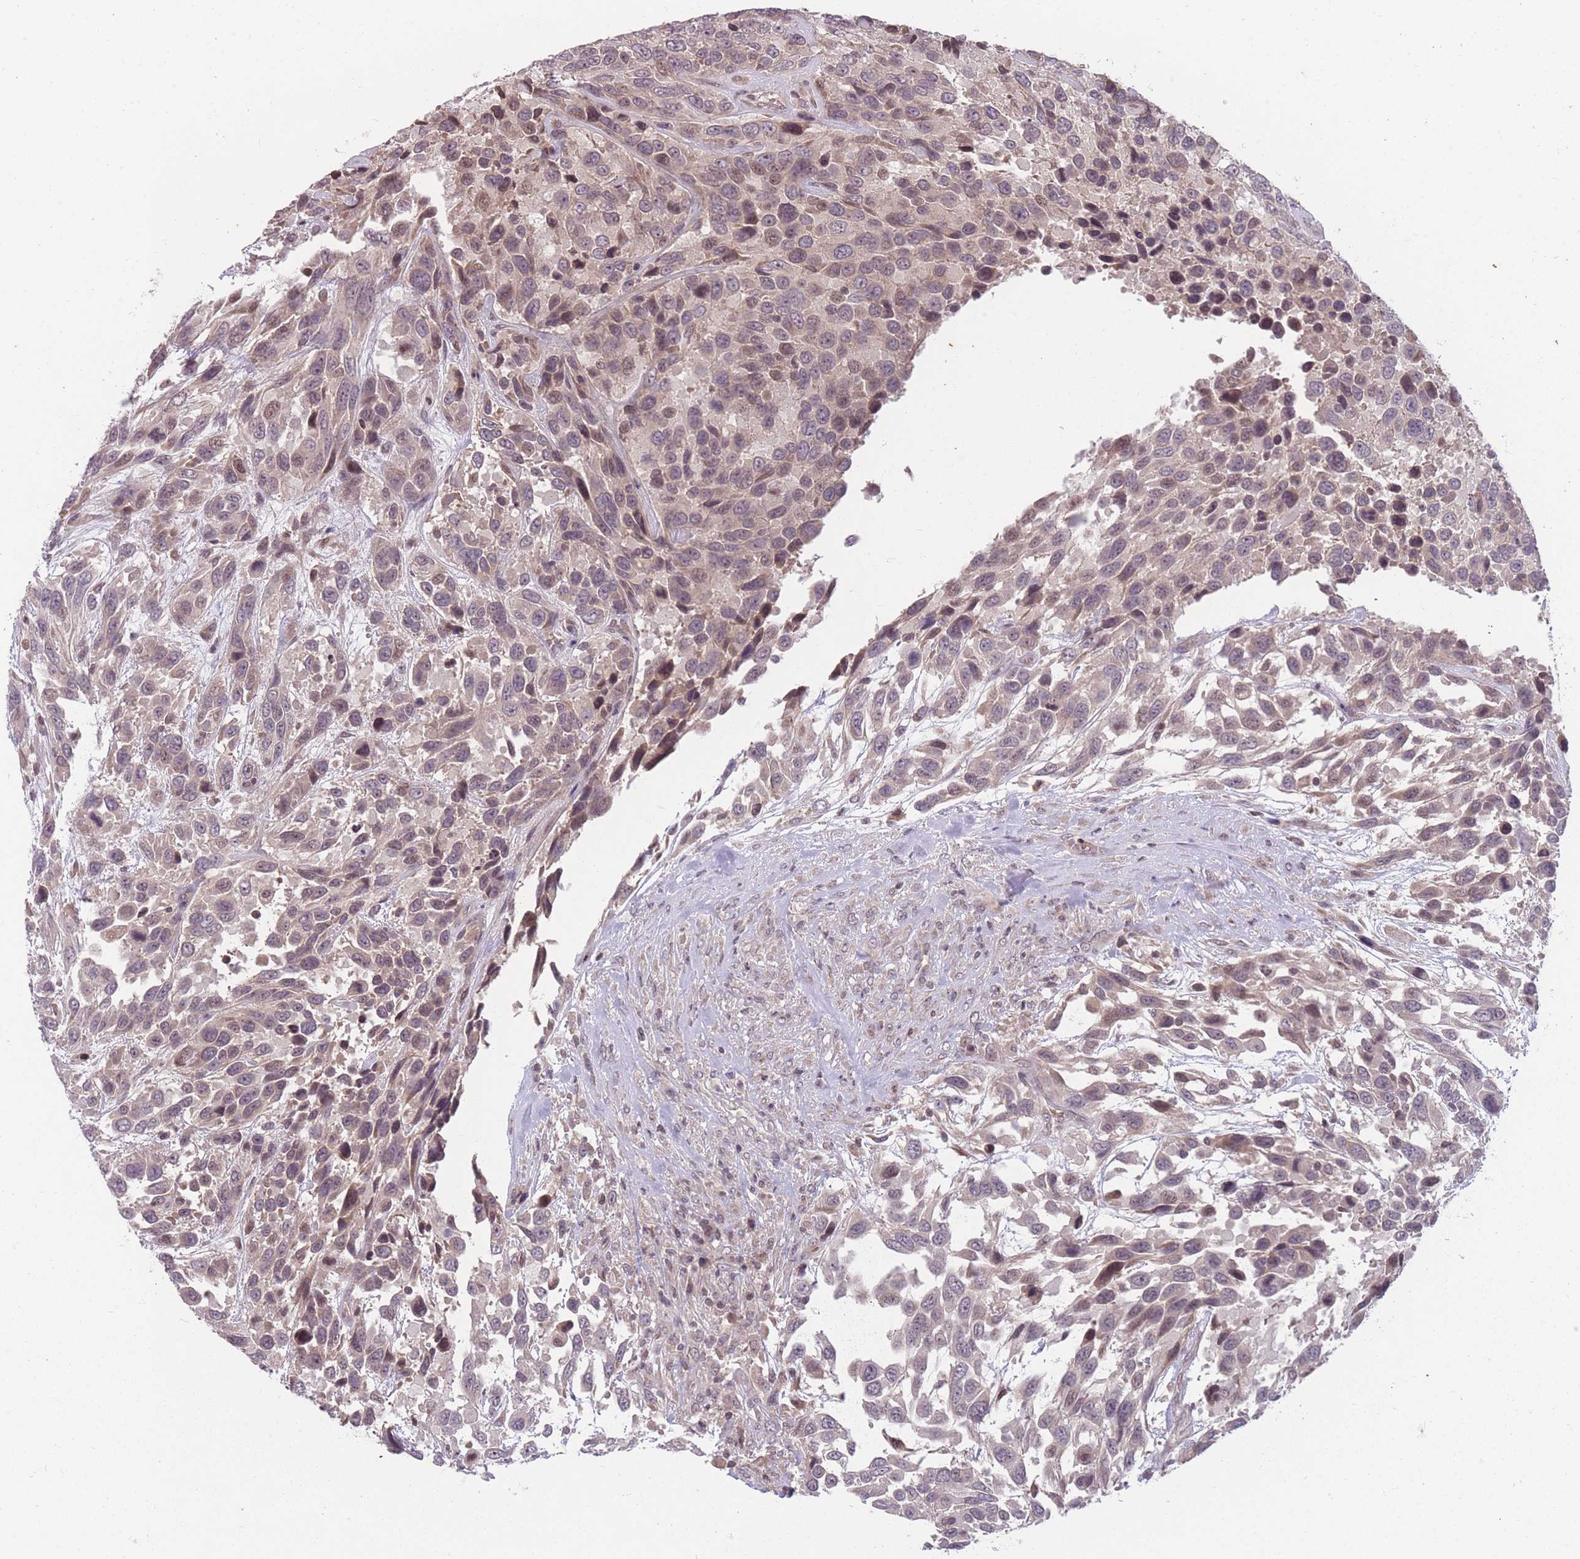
{"staining": {"intensity": "weak", "quantity": "25%-75%", "location": "cytoplasmic/membranous,nuclear"}, "tissue": "urothelial cancer", "cell_type": "Tumor cells", "image_type": "cancer", "snomed": [{"axis": "morphology", "description": "Urothelial carcinoma, High grade"}, {"axis": "topography", "description": "Urinary bladder"}], "caption": "Weak cytoplasmic/membranous and nuclear protein expression is seen in about 25%-75% of tumor cells in urothelial carcinoma (high-grade). Nuclei are stained in blue.", "gene": "GGT5", "patient": {"sex": "female", "age": 70}}